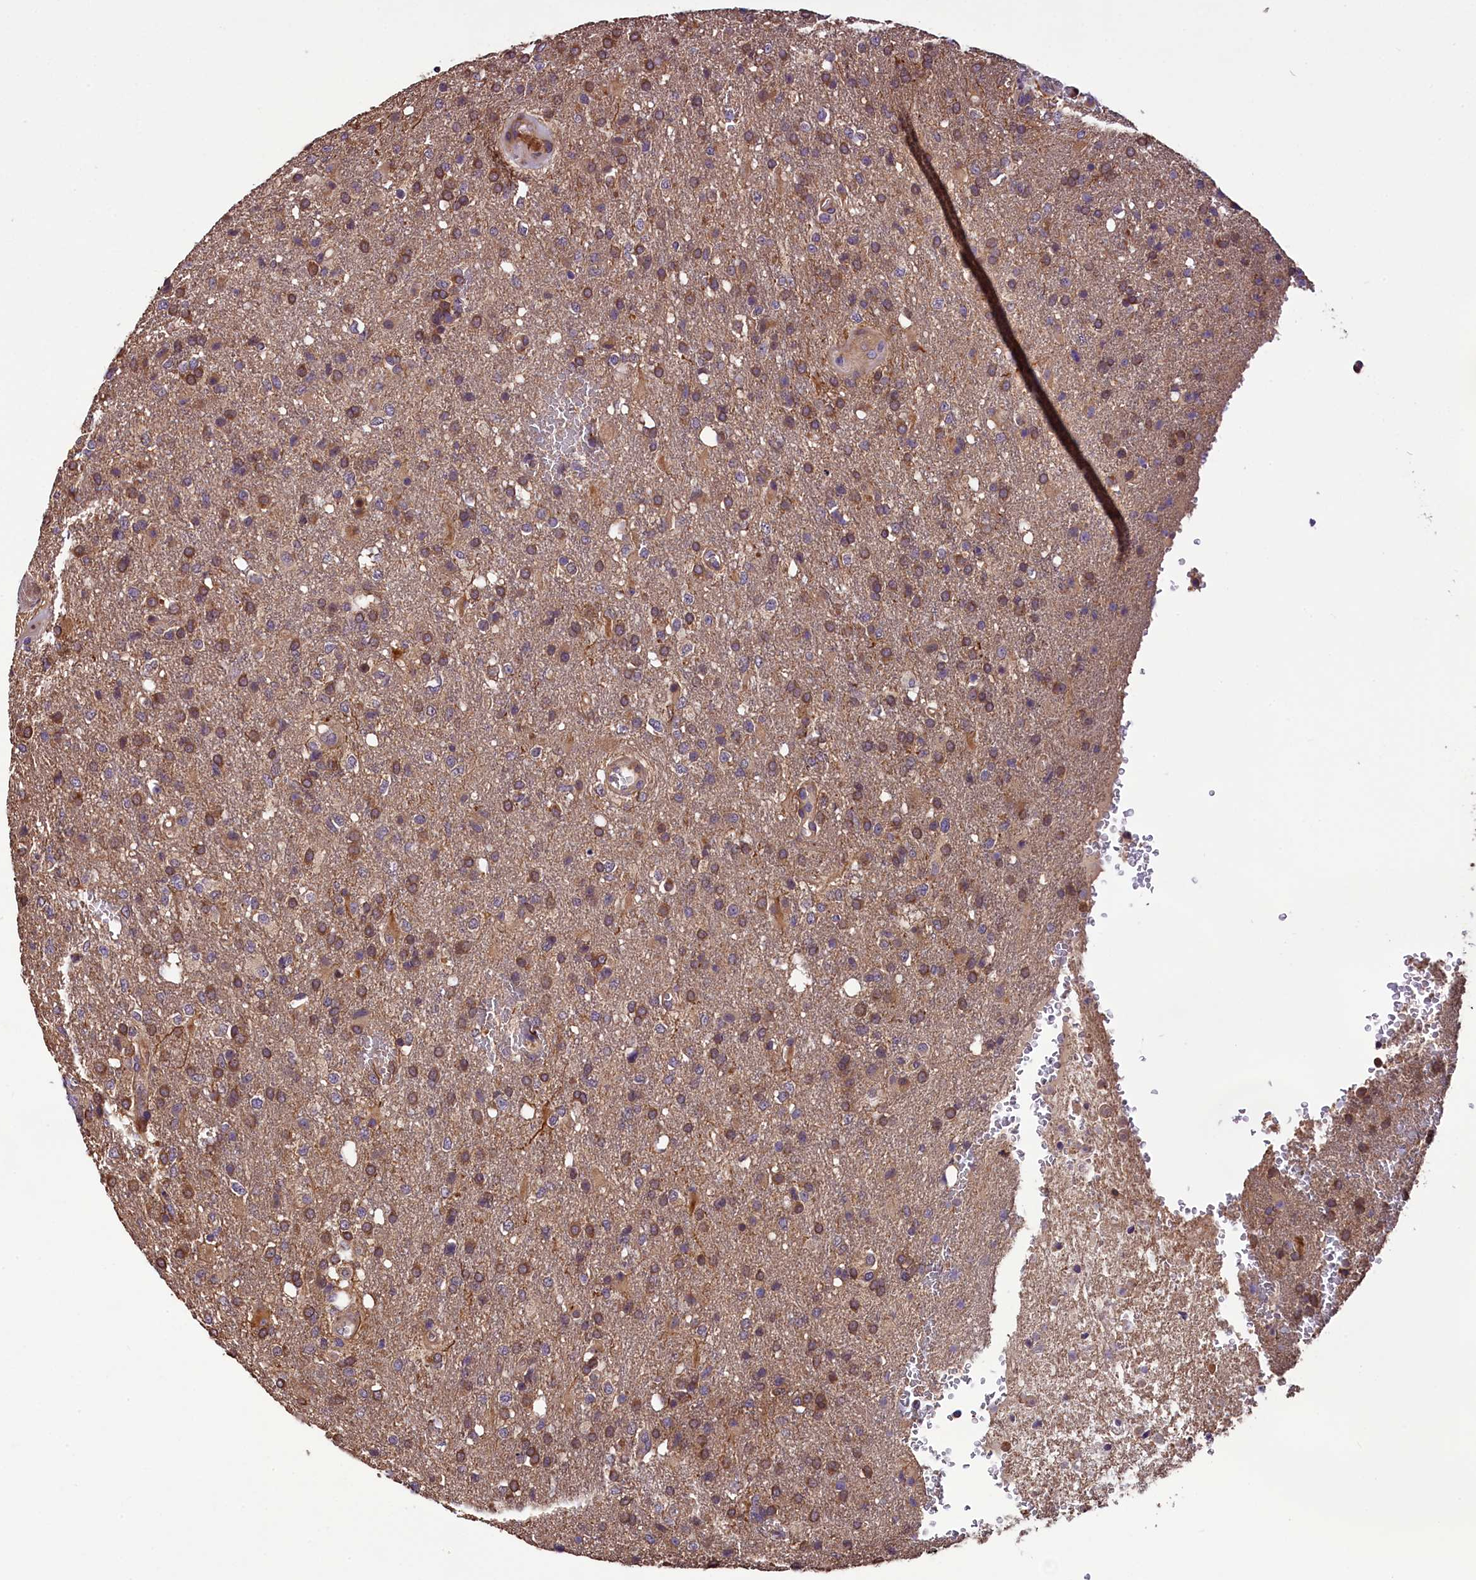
{"staining": {"intensity": "weak", "quantity": ">75%", "location": "cytoplasmic/membranous"}, "tissue": "glioma", "cell_type": "Tumor cells", "image_type": "cancer", "snomed": [{"axis": "morphology", "description": "Glioma, malignant, High grade"}, {"axis": "topography", "description": "Brain"}], "caption": "A brown stain labels weak cytoplasmic/membranous staining of a protein in malignant glioma (high-grade) tumor cells. The staining is performed using DAB (3,3'-diaminobenzidine) brown chromogen to label protein expression. The nuclei are counter-stained blue using hematoxylin.", "gene": "RPUSD2", "patient": {"sex": "female", "age": 74}}